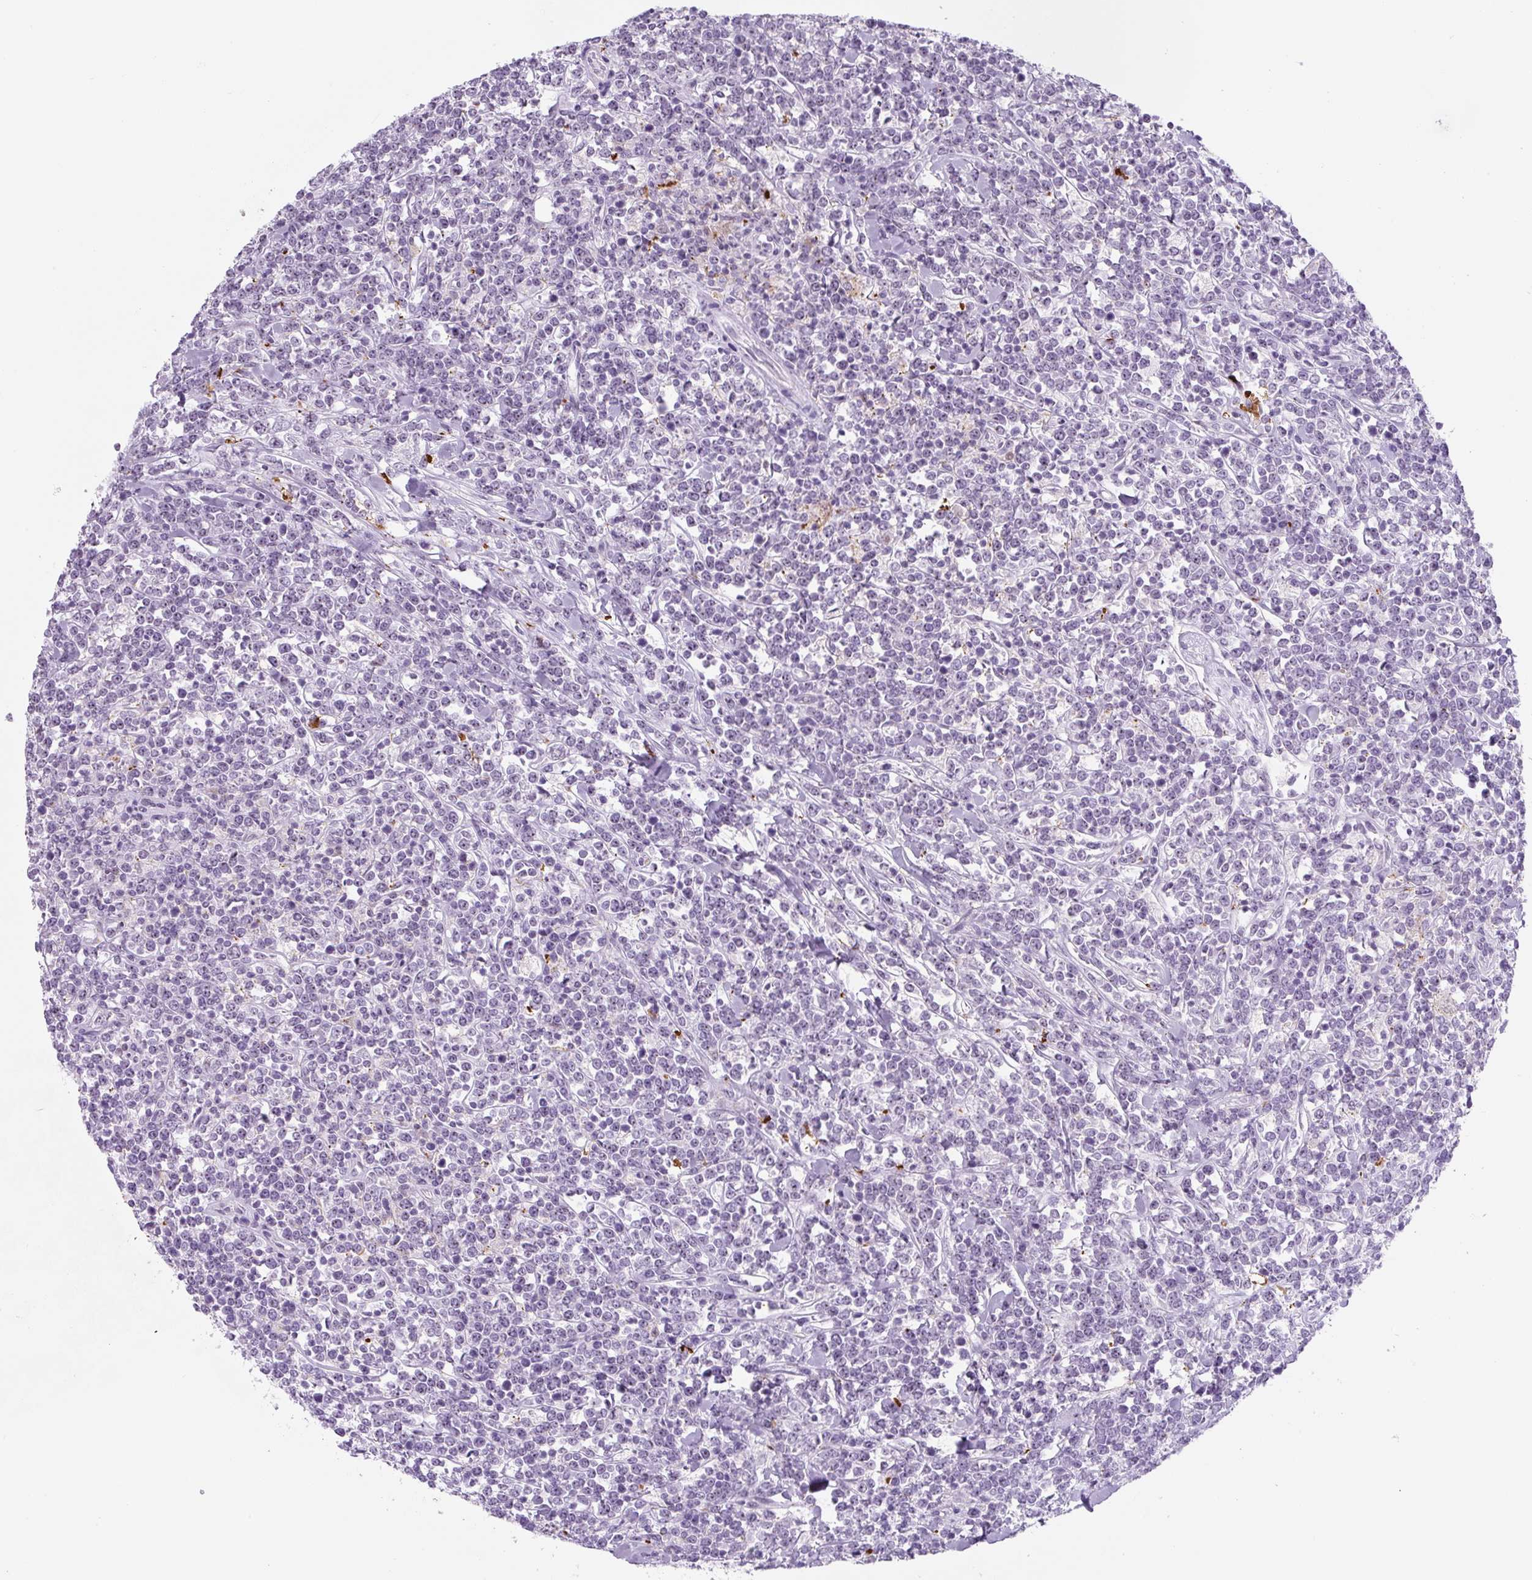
{"staining": {"intensity": "negative", "quantity": "none", "location": "none"}, "tissue": "lymphoma", "cell_type": "Tumor cells", "image_type": "cancer", "snomed": [{"axis": "morphology", "description": "Malignant lymphoma, non-Hodgkin's type, High grade"}, {"axis": "topography", "description": "Small intestine"}, {"axis": "topography", "description": "Colon"}], "caption": "This is an immunohistochemistry (IHC) image of human lymphoma. There is no positivity in tumor cells.", "gene": "TNFRSF8", "patient": {"sex": "male", "age": 8}}